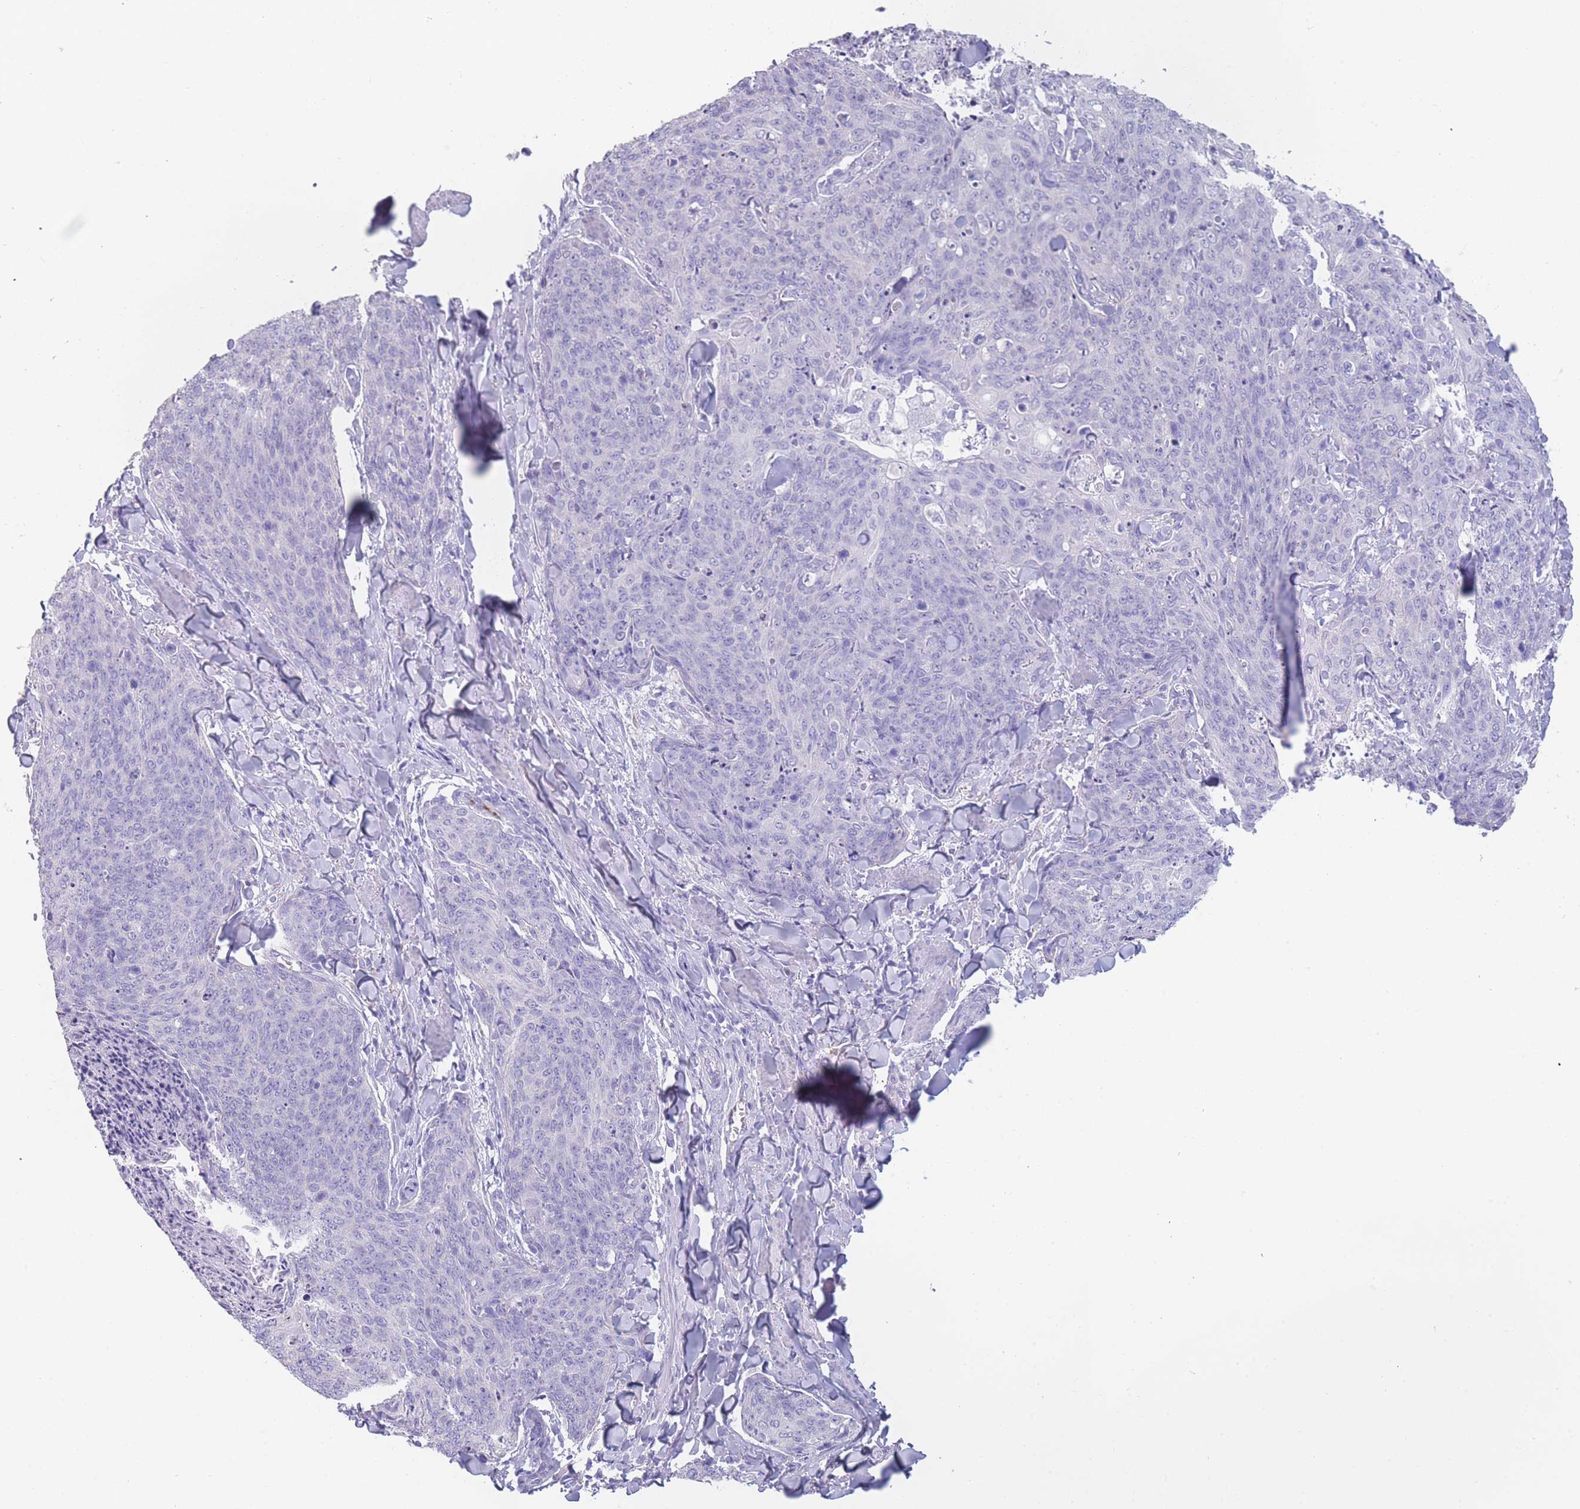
{"staining": {"intensity": "negative", "quantity": "none", "location": "none"}, "tissue": "skin cancer", "cell_type": "Tumor cells", "image_type": "cancer", "snomed": [{"axis": "morphology", "description": "Squamous cell carcinoma, NOS"}, {"axis": "topography", "description": "Skin"}, {"axis": "topography", "description": "Vulva"}], "caption": "Immunohistochemistry micrograph of neoplastic tissue: human squamous cell carcinoma (skin) stained with DAB (3,3'-diaminobenzidine) exhibits no significant protein staining in tumor cells.", "gene": "ZNF627", "patient": {"sex": "female", "age": 85}}